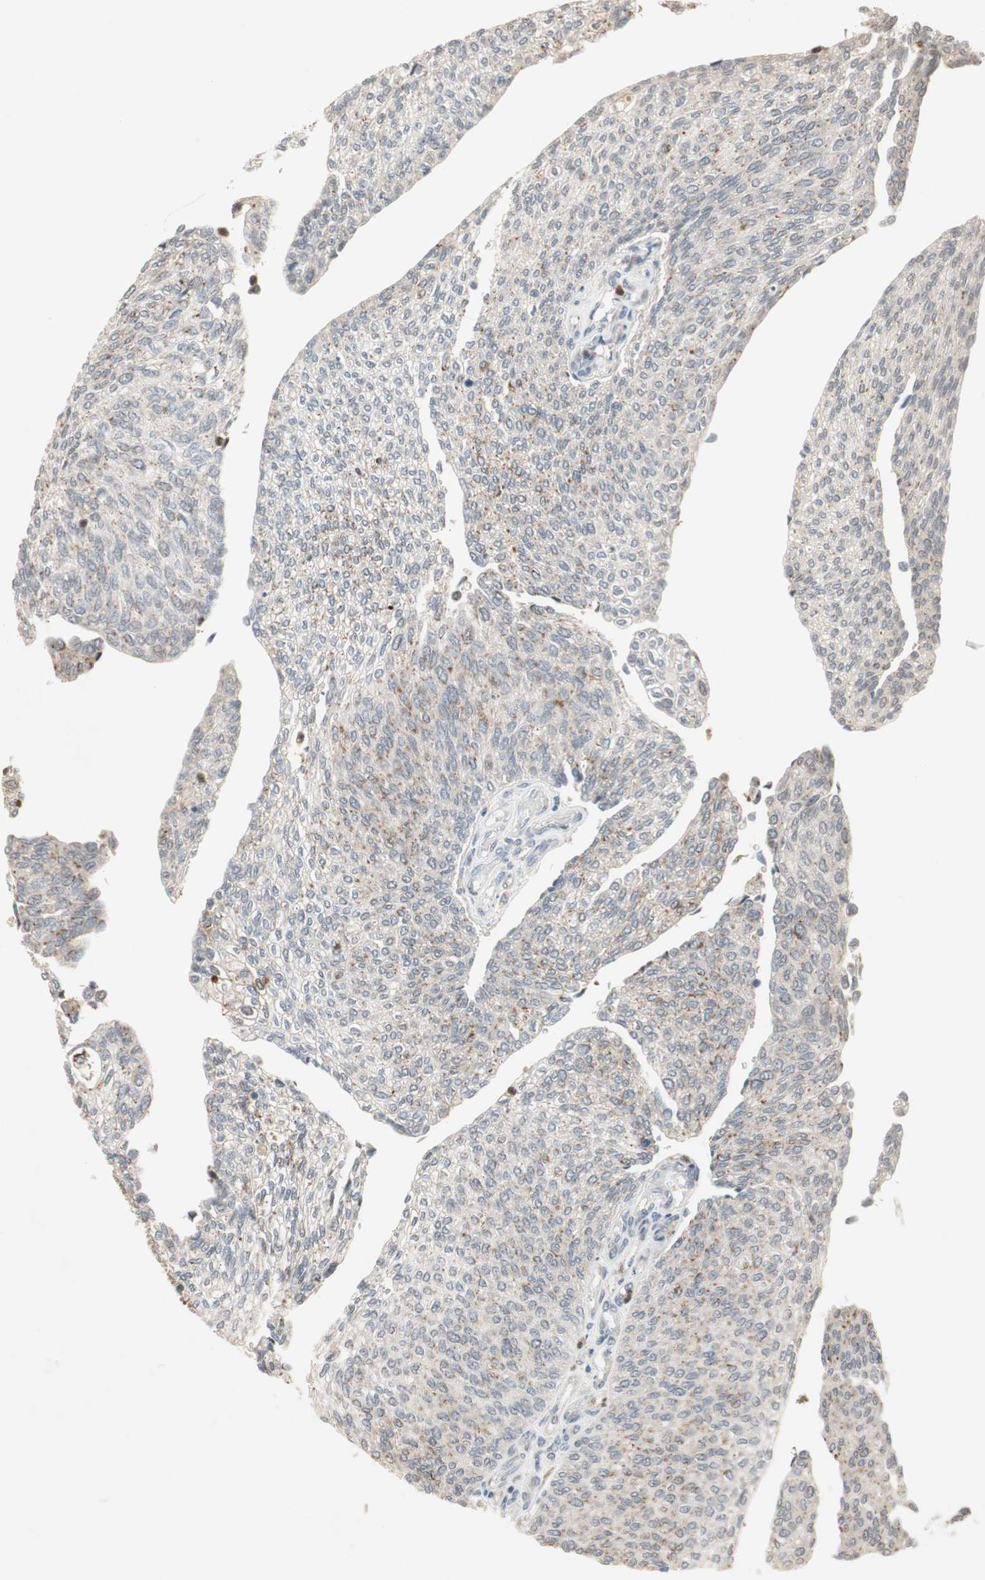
{"staining": {"intensity": "weak", "quantity": "<25%", "location": "cytoplasmic/membranous"}, "tissue": "urothelial cancer", "cell_type": "Tumor cells", "image_type": "cancer", "snomed": [{"axis": "morphology", "description": "Urothelial carcinoma, Low grade"}, {"axis": "topography", "description": "Urinary bladder"}], "caption": "Immunohistochemistry histopathology image of neoplastic tissue: human low-grade urothelial carcinoma stained with DAB (3,3'-diaminobenzidine) exhibits no significant protein expression in tumor cells. (Stains: DAB immunohistochemistry (IHC) with hematoxylin counter stain, Microscopy: brightfield microscopy at high magnification).", "gene": "SNX4", "patient": {"sex": "female", "age": 79}}